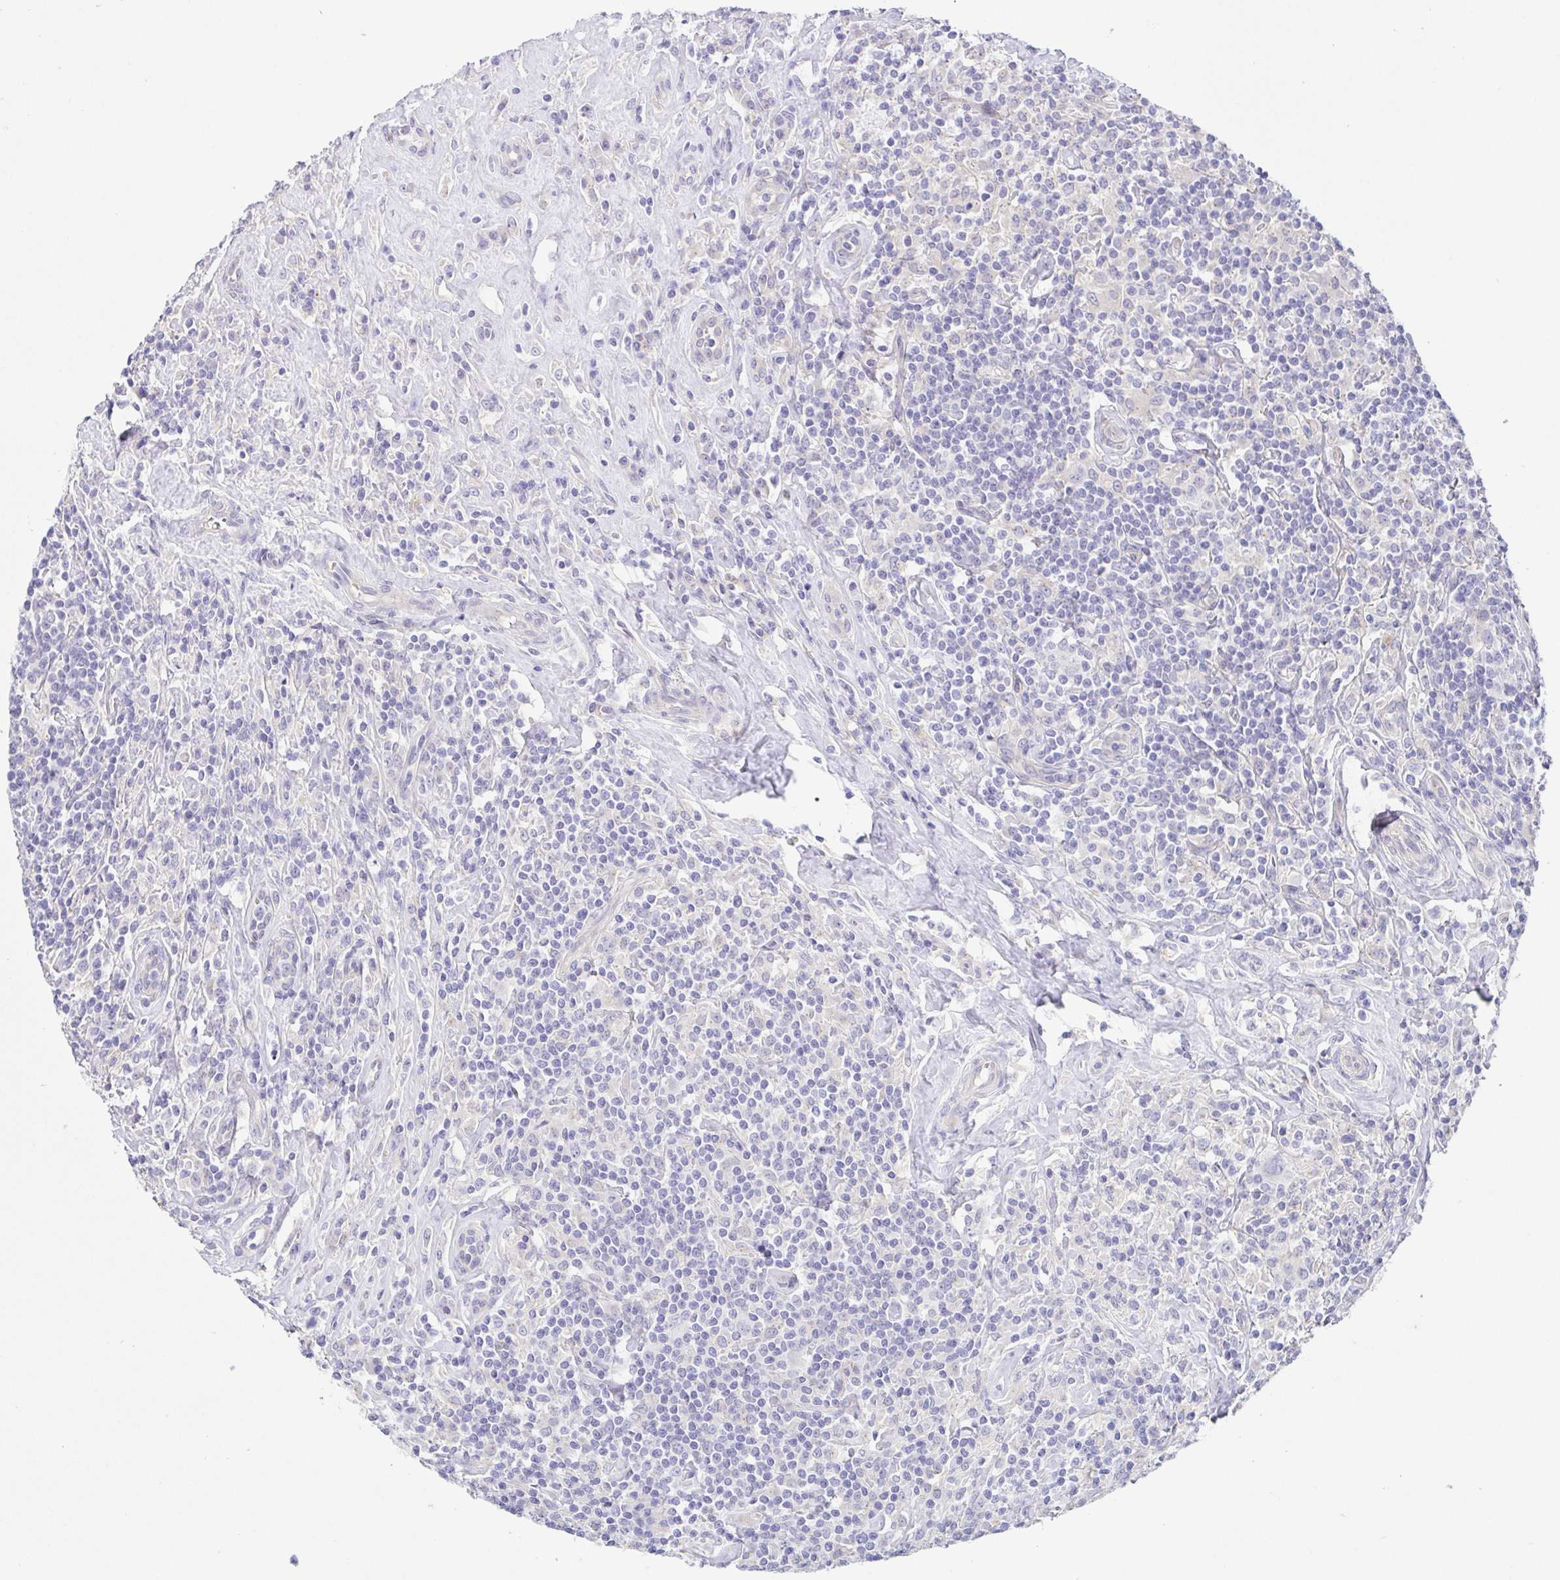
{"staining": {"intensity": "negative", "quantity": "none", "location": "none"}, "tissue": "lymphoma", "cell_type": "Tumor cells", "image_type": "cancer", "snomed": [{"axis": "morphology", "description": "Hodgkin's disease, NOS"}, {"axis": "morphology", "description": "Hodgkin's lymphoma, nodular sclerosis"}, {"axis": "topography", "description": "Lymph node"}], "caption": "A micrograph of lymphoma stained for a protein exhibits no brown staining in tumor cells.", "gene": "KRTDAP", "patient": {"sex": "female", "age": 10}}